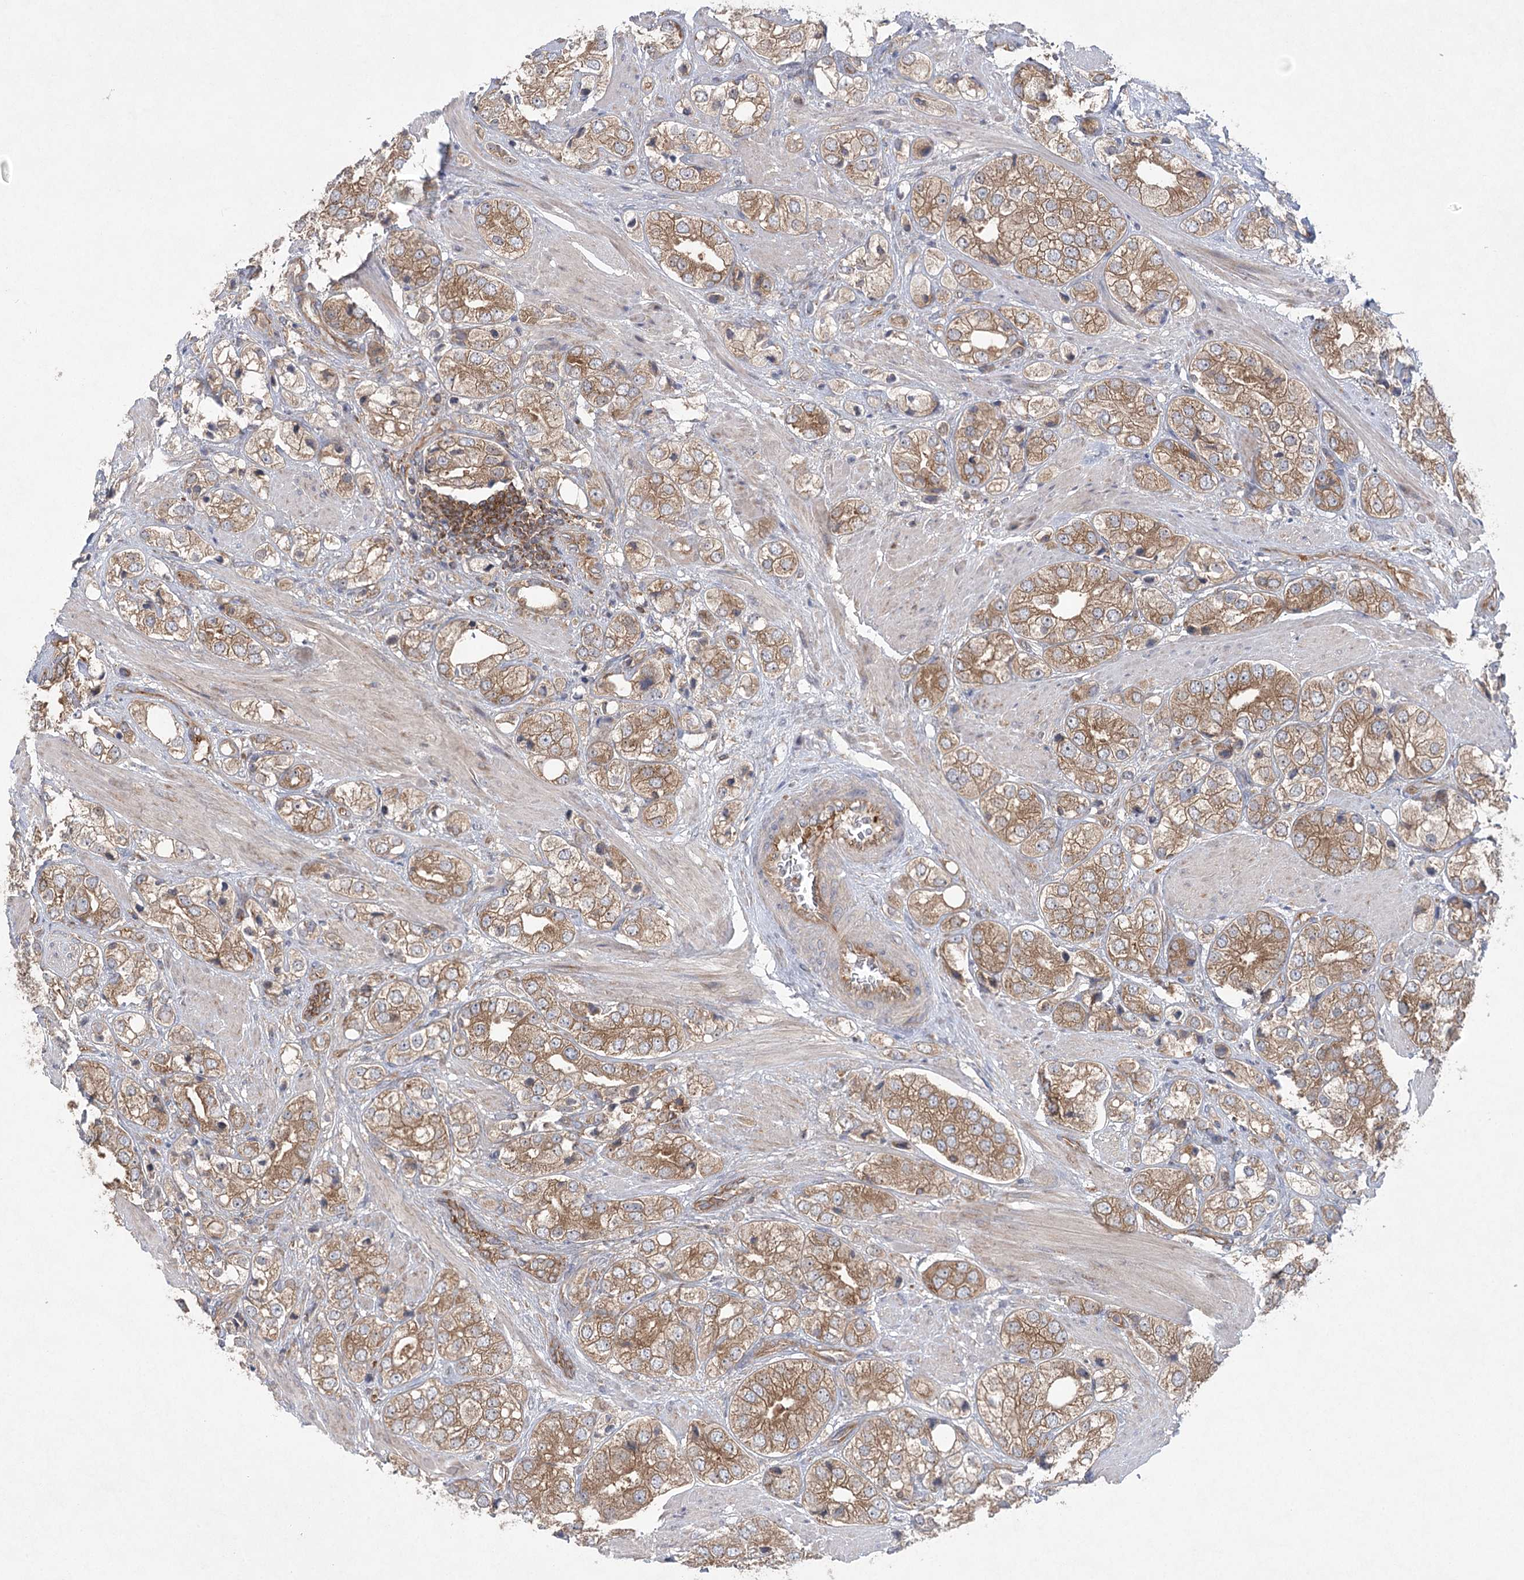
{"staining": {"intensity": "moderate", "quantity": ">75%", "location": "cytoplasmic/membranous"}, "tissue": "prostate cancer", "cell_type": "Tumor cells", "image_type": "cancer", "snomed": [{"axis": "morphology", "description": "Adenocarcinoma, High grade"}, {"axis": "topography", "description": "Prostate"}], "caption": "Immunohistochemistry (IHC) (DAB (3,3'-diaminobenzidine)) staining of high-grade adenocarcinoma (prostate) reveals moderate cytoplasmic/membranous protein positivity in about >75% of tumor cells.", "gene": "EIF3A", "patient": {"sex": "male", "age": 50}}